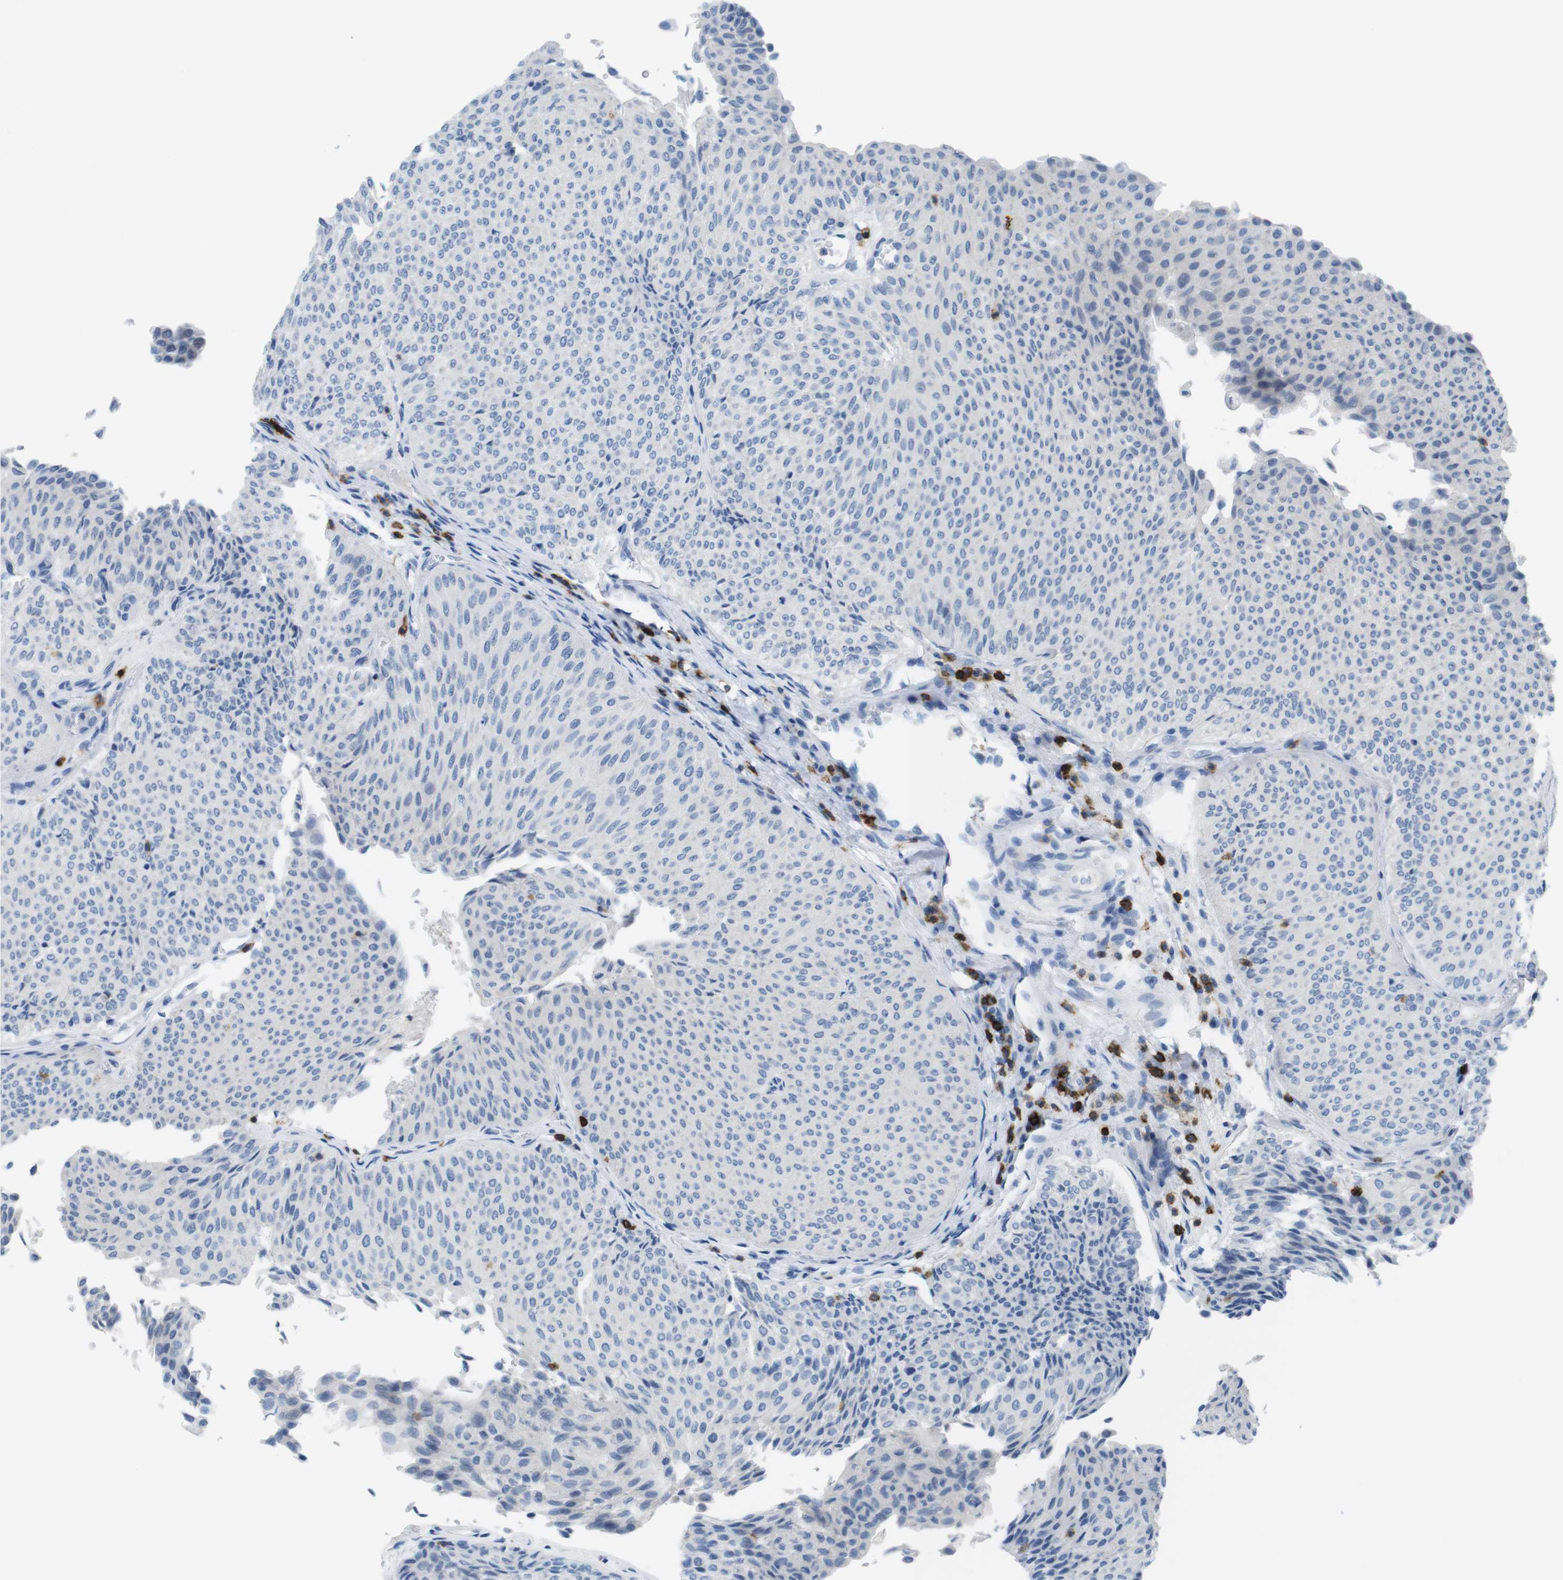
{"staining": {"intensity": "negative", "quantity": "none", "location": "none"}, "tissue": "urothelial cancer", "cell_type": "Tumor cells", "image_type": "cancer", "snomed": [{"axis": "morphology", "description": "Urothelial carcinoma, Low grade"}, {"axis": "topography", "description": "Urinary bladder"}], "caption": "Tumor cells are negative for brown protein staining in urothelial carcinoma (low-grade).", "gene": "CD5", "patient": {"sex": "male", "age": 78}}